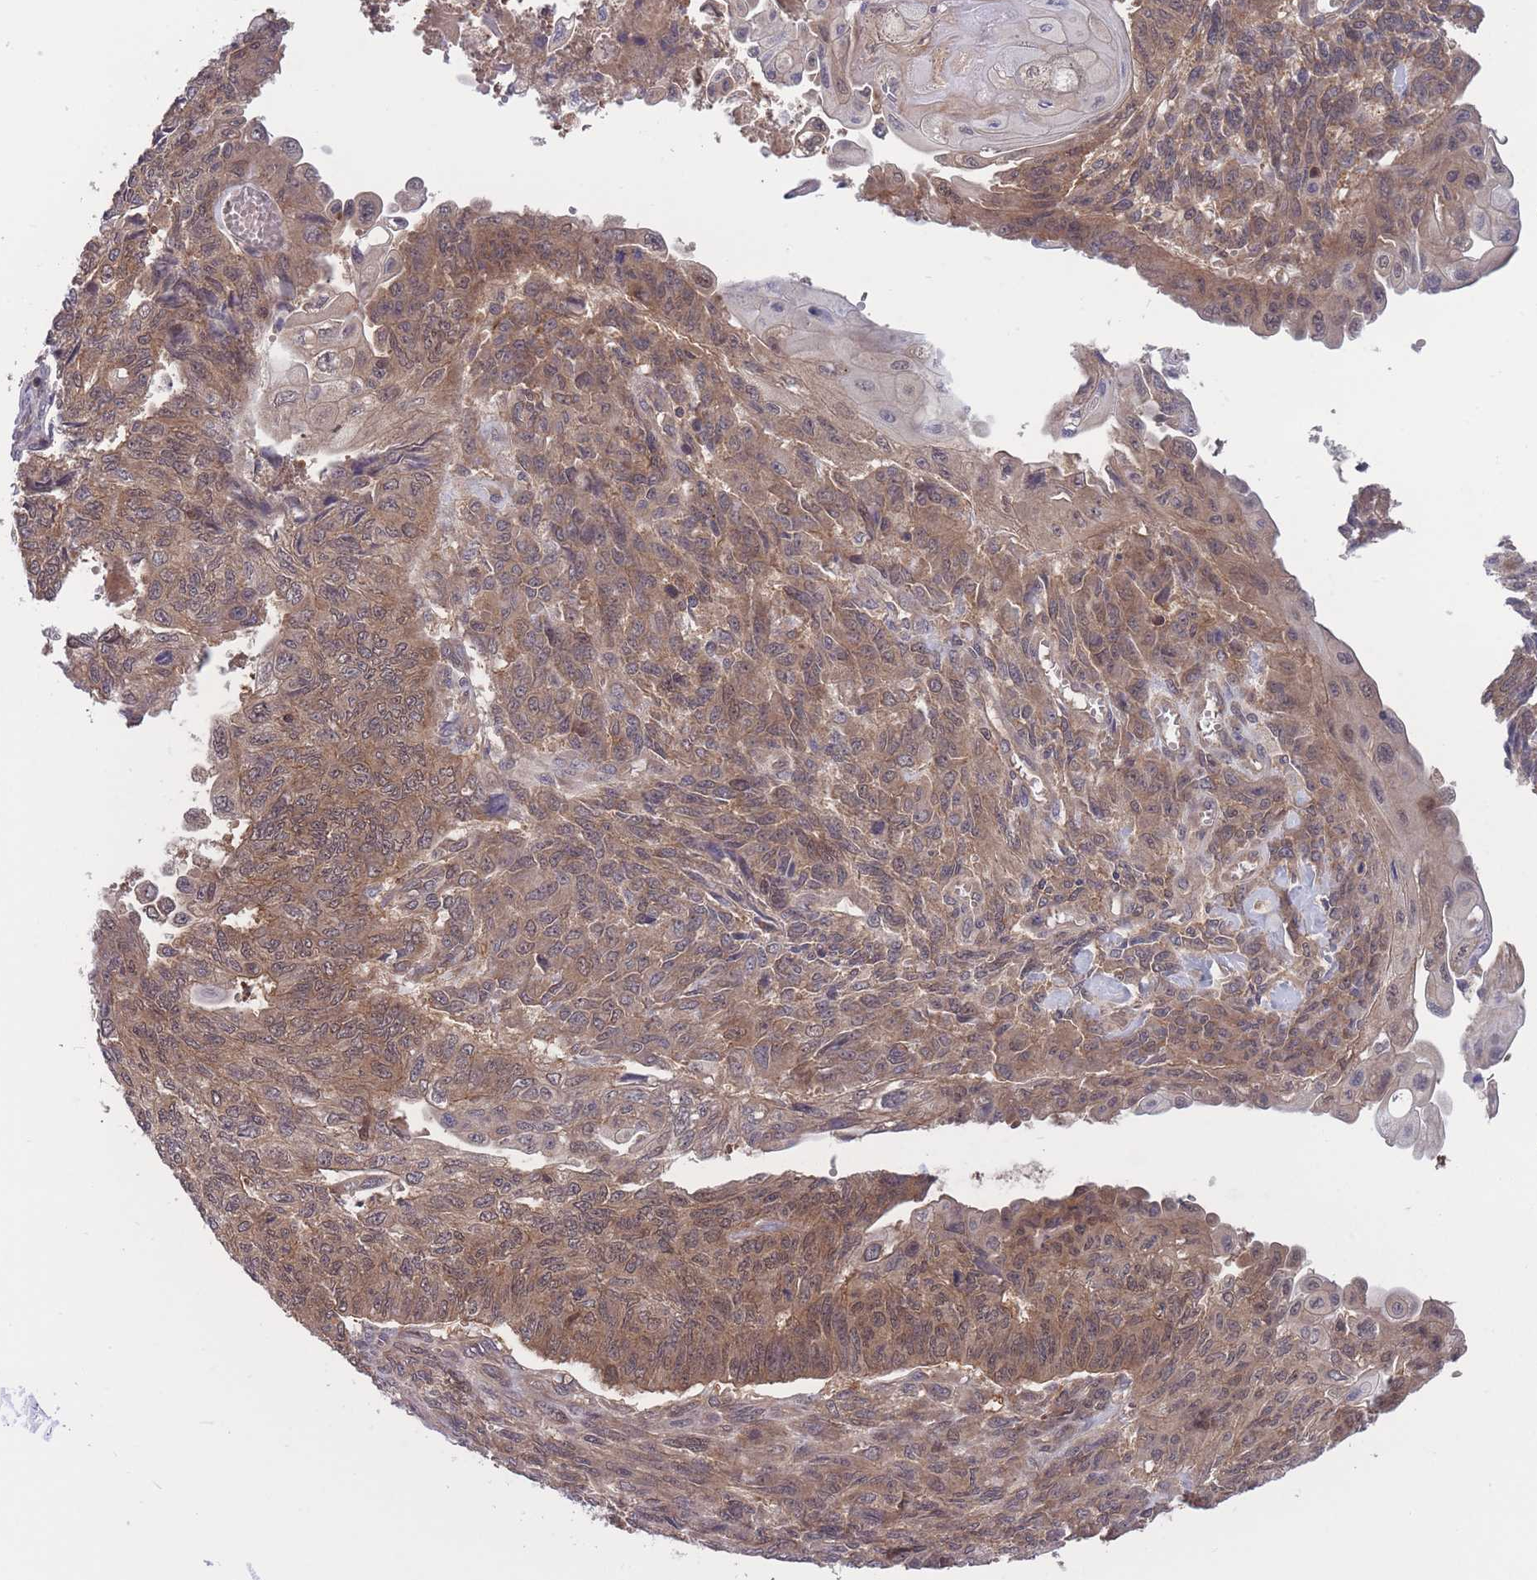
{"staining": {"intensity": "moderate", "quantity": ">75%", "location": "cytoplasmic/membranous"}, "tissue": "endometrial cancer", "cell_type": "Tumor cells", "image_type": "cancer", "snomed": [{"axis": "morphology", "description": "Adenocarcinoma, NOS"}, {"axis": "topography", "description": "Endometrium"}], "caption": "A brown stain labels moderate cytoplasmic/membranous staining of a protein in endometrial cancer (adenocarcinoma) tumor cells.", "gene": "UBE2N", "patient": {"sex": "female", "age": 32}}